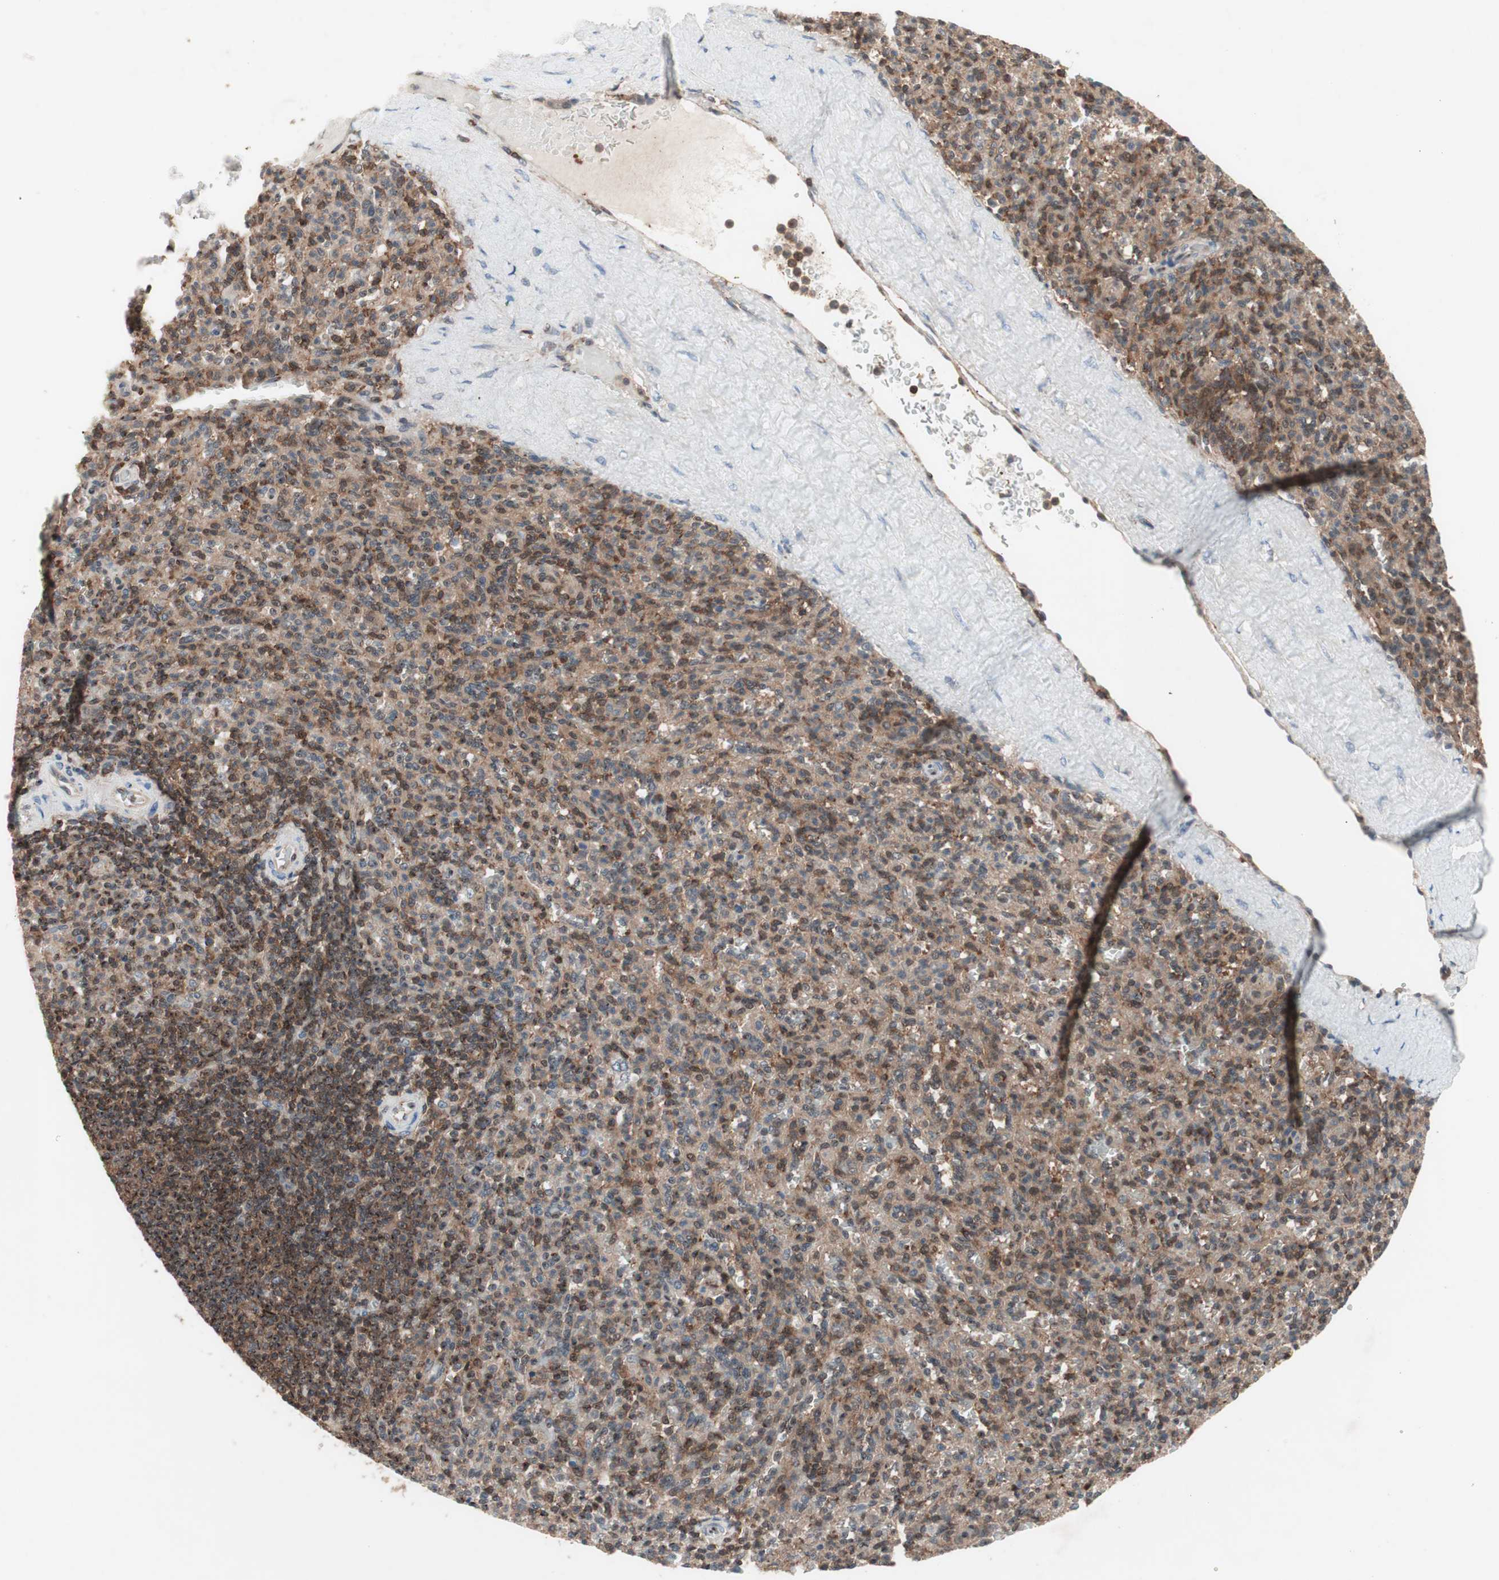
{"staining": {"intensity": "moderate", "quantity": ">75%", "location": "cytoplasmic/membranous"}, "tissue": "spleen", "cell_type": "Cells in red pulp", "image_type": "normal", "snomed": [{"axis": "morphology", "description": "Normal tissue, NOS"}, {"axis": "topography", "description": "Spleen"}], "caption": "Moderate cytoplasmic/membranous positivity for a protein is appreciated in approximately >75% of cells in red pulp of unremarkable spleen using immunohistochemistry.", "gene": "GALT", "patient": {"sex": "male", "age": 36}}